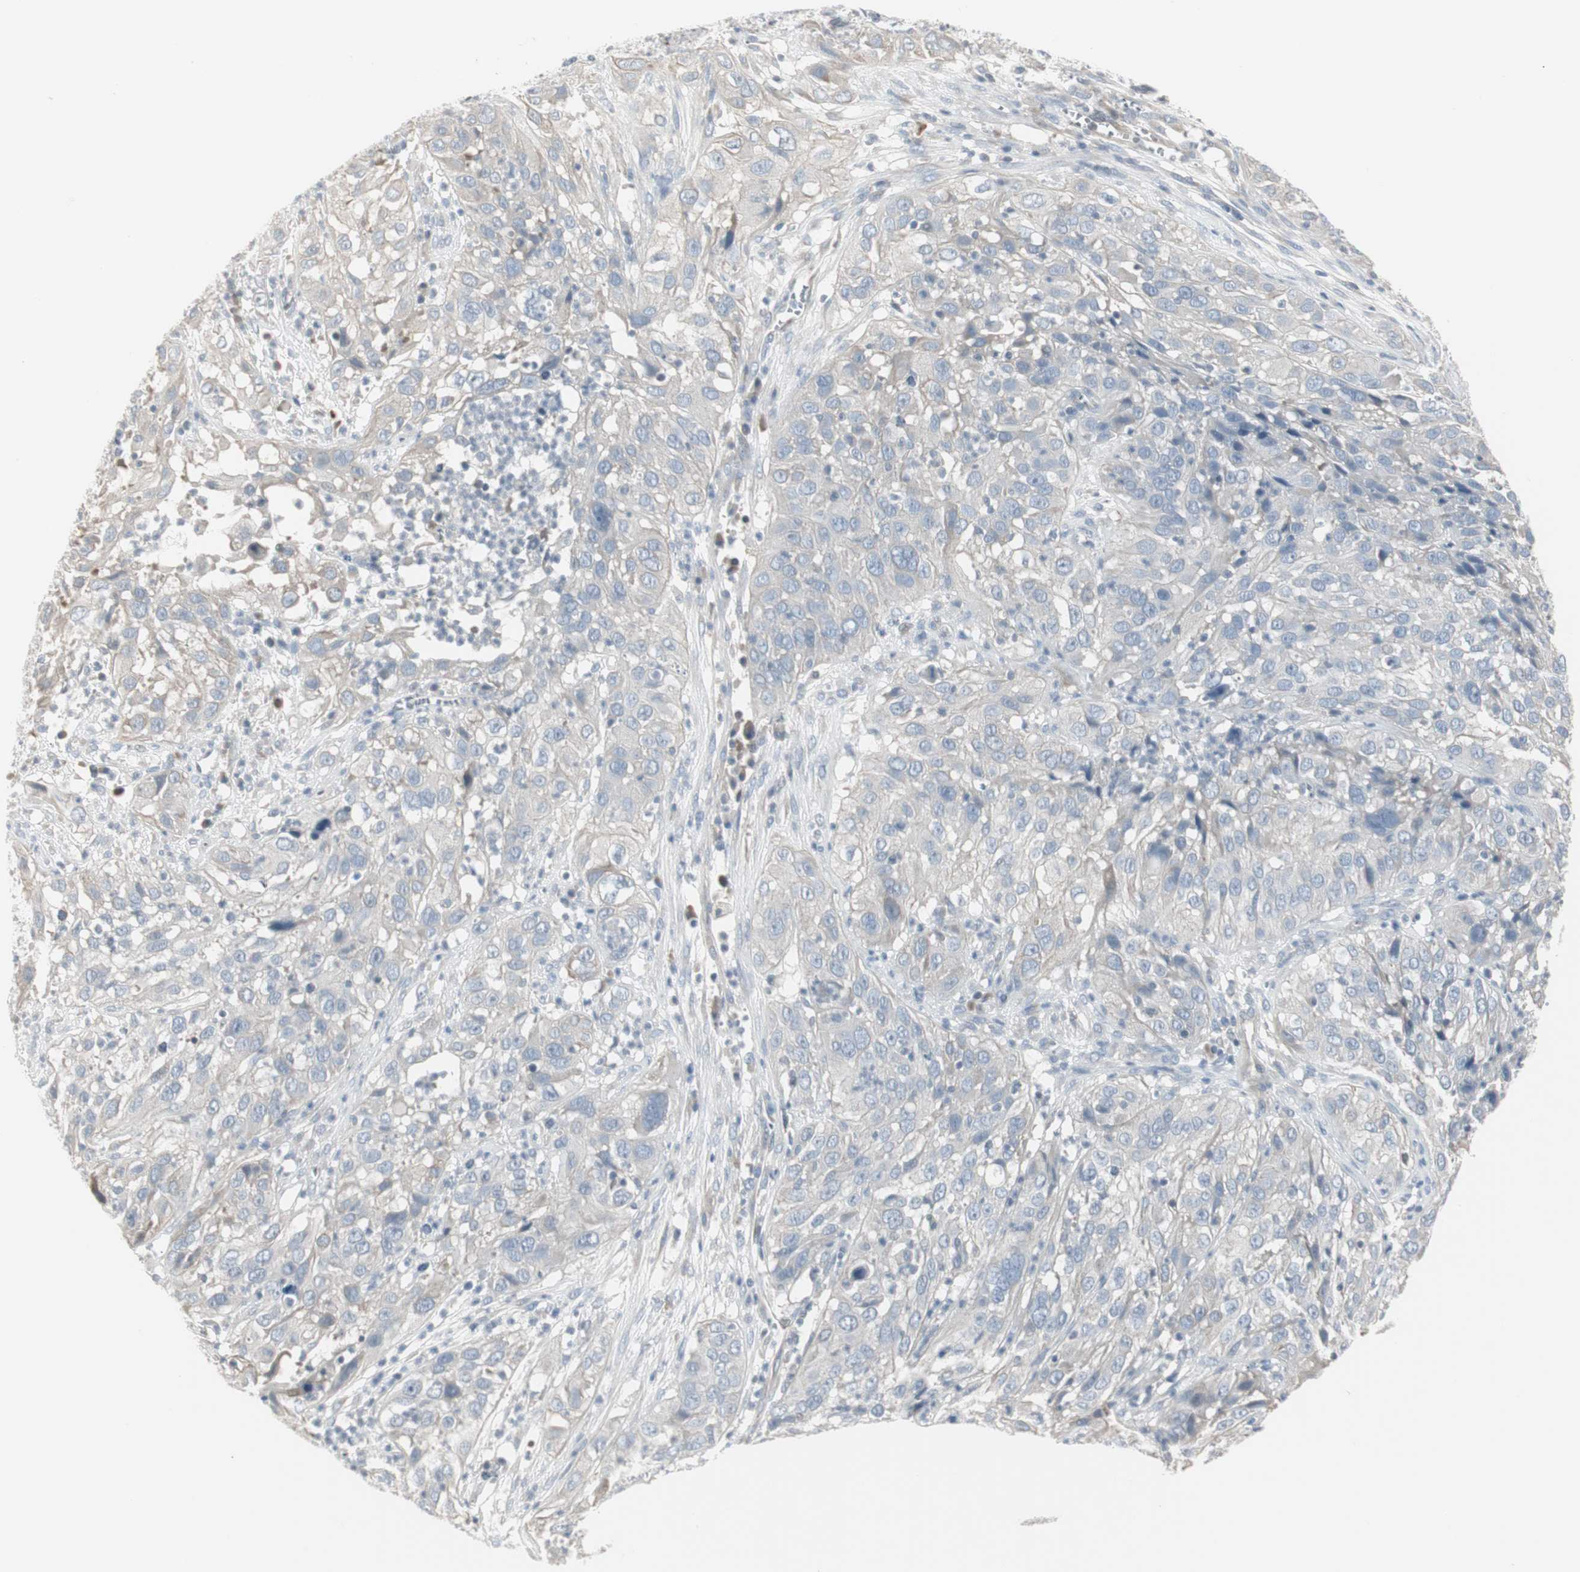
{"staining": {"intensity": "negative", "quantity": "none", "location": "none"}, "tissue": "cervical cancer", "cell_type": "Tumor cells", "image_type": "cancer", "snomed": [{"axis": "morphology", "description": "Squamous cell carcinoma, NOS"}, {"axis": "topography", "description": "Cervix"}], "caption": "This is an immunohistochemistry photomicrograph of human squamous cell carcinoma (cervical). There is no staining in tumor cells.", "gene": "DMPK", "patient": {"sex": "female", "age": 32}}